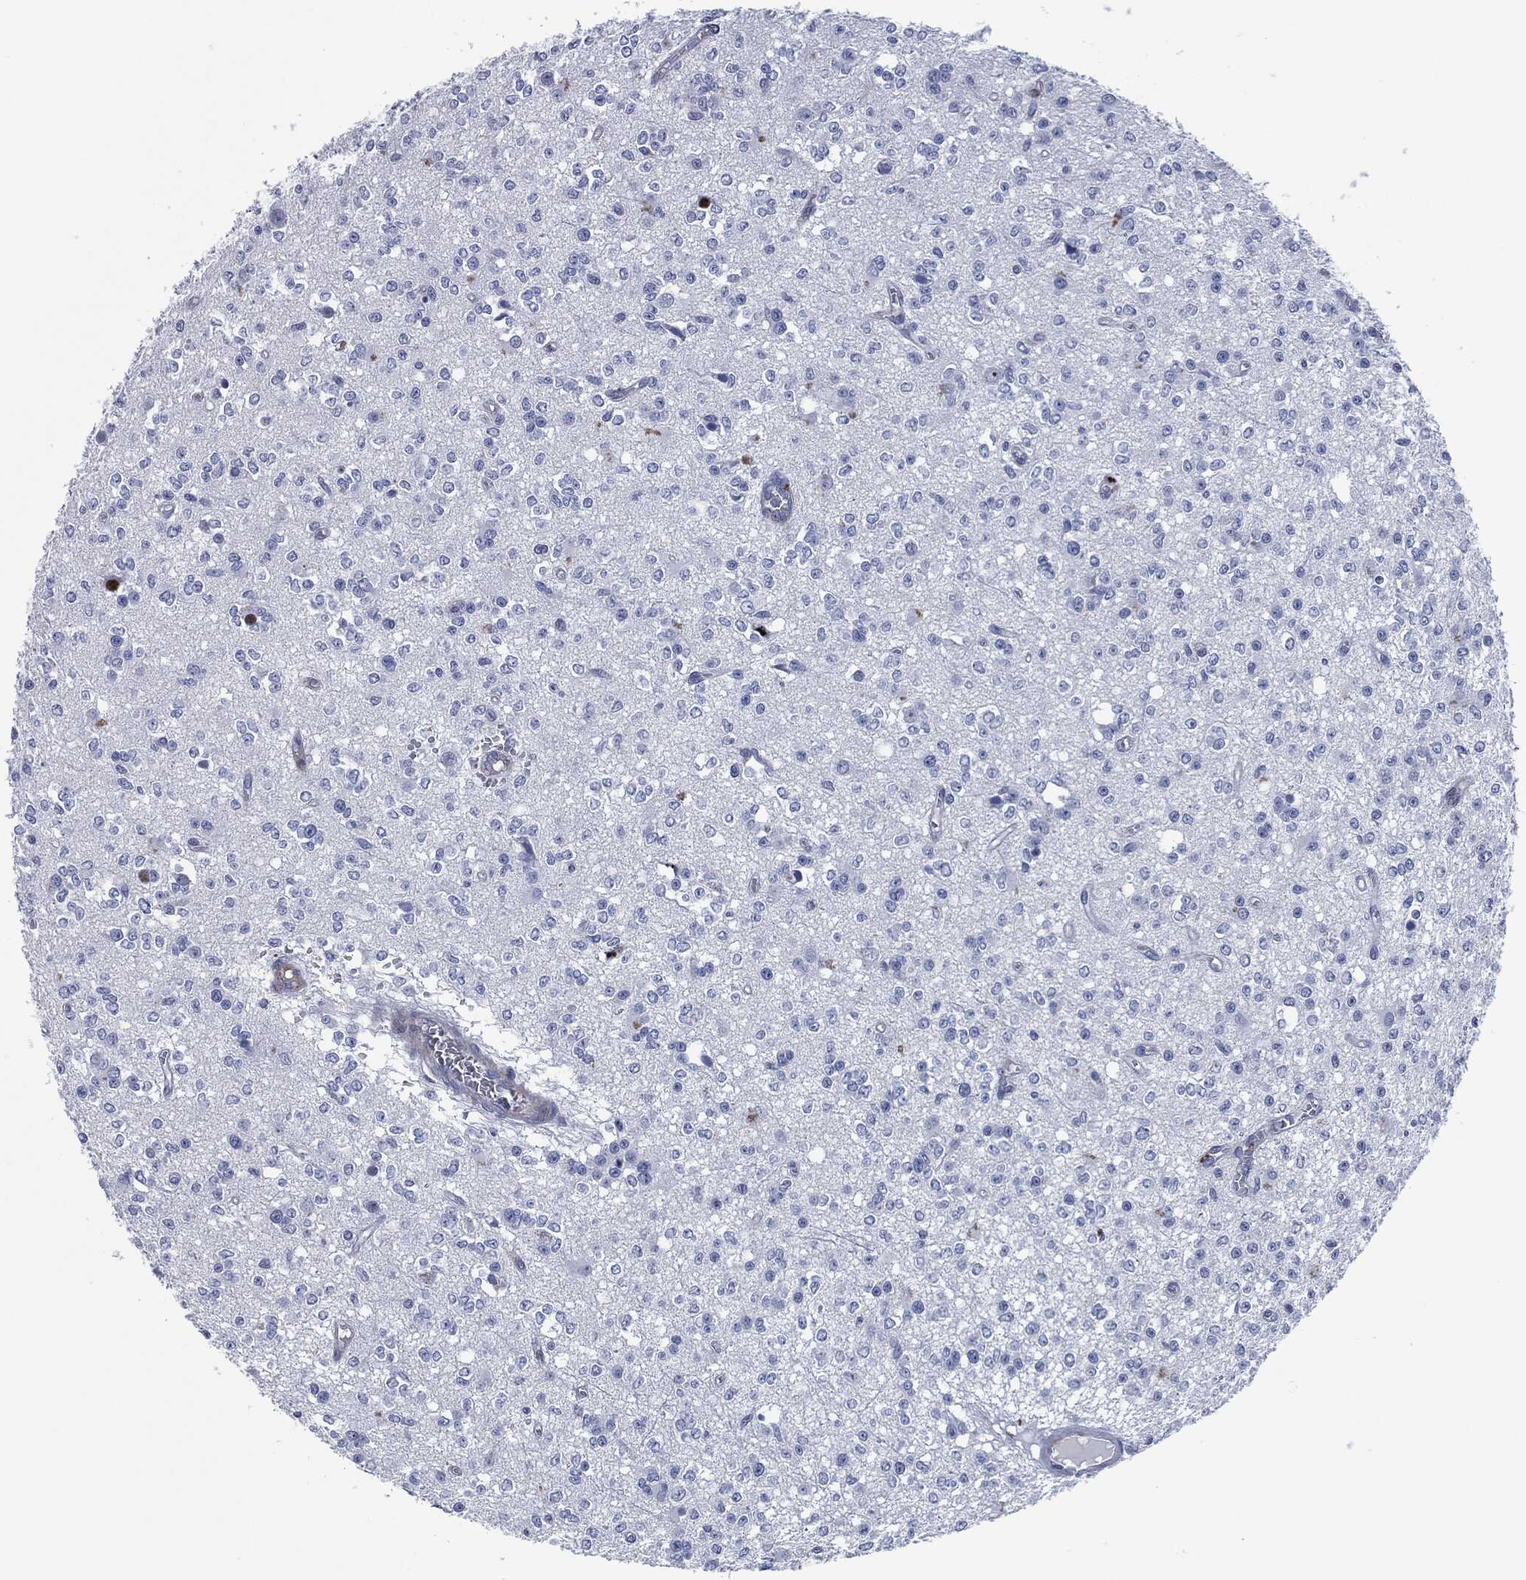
{"staining": {"intensity": "negative", "quantity": "none", "location": "none"}, "tissue": "glioma", "cell_type": "Tumor cells", "image_type": "cancer", "snomed": [{"axis": "morphology", "description": "Glioma, malignant, Low grade"}, {"axis": "topography", "description": "Brain"}], "caption": "Photomicrograph shows no significant protein expression in tumor cells of glioma.", "gene": "MPO", "patient": {"sex": "female", "age": 45}}